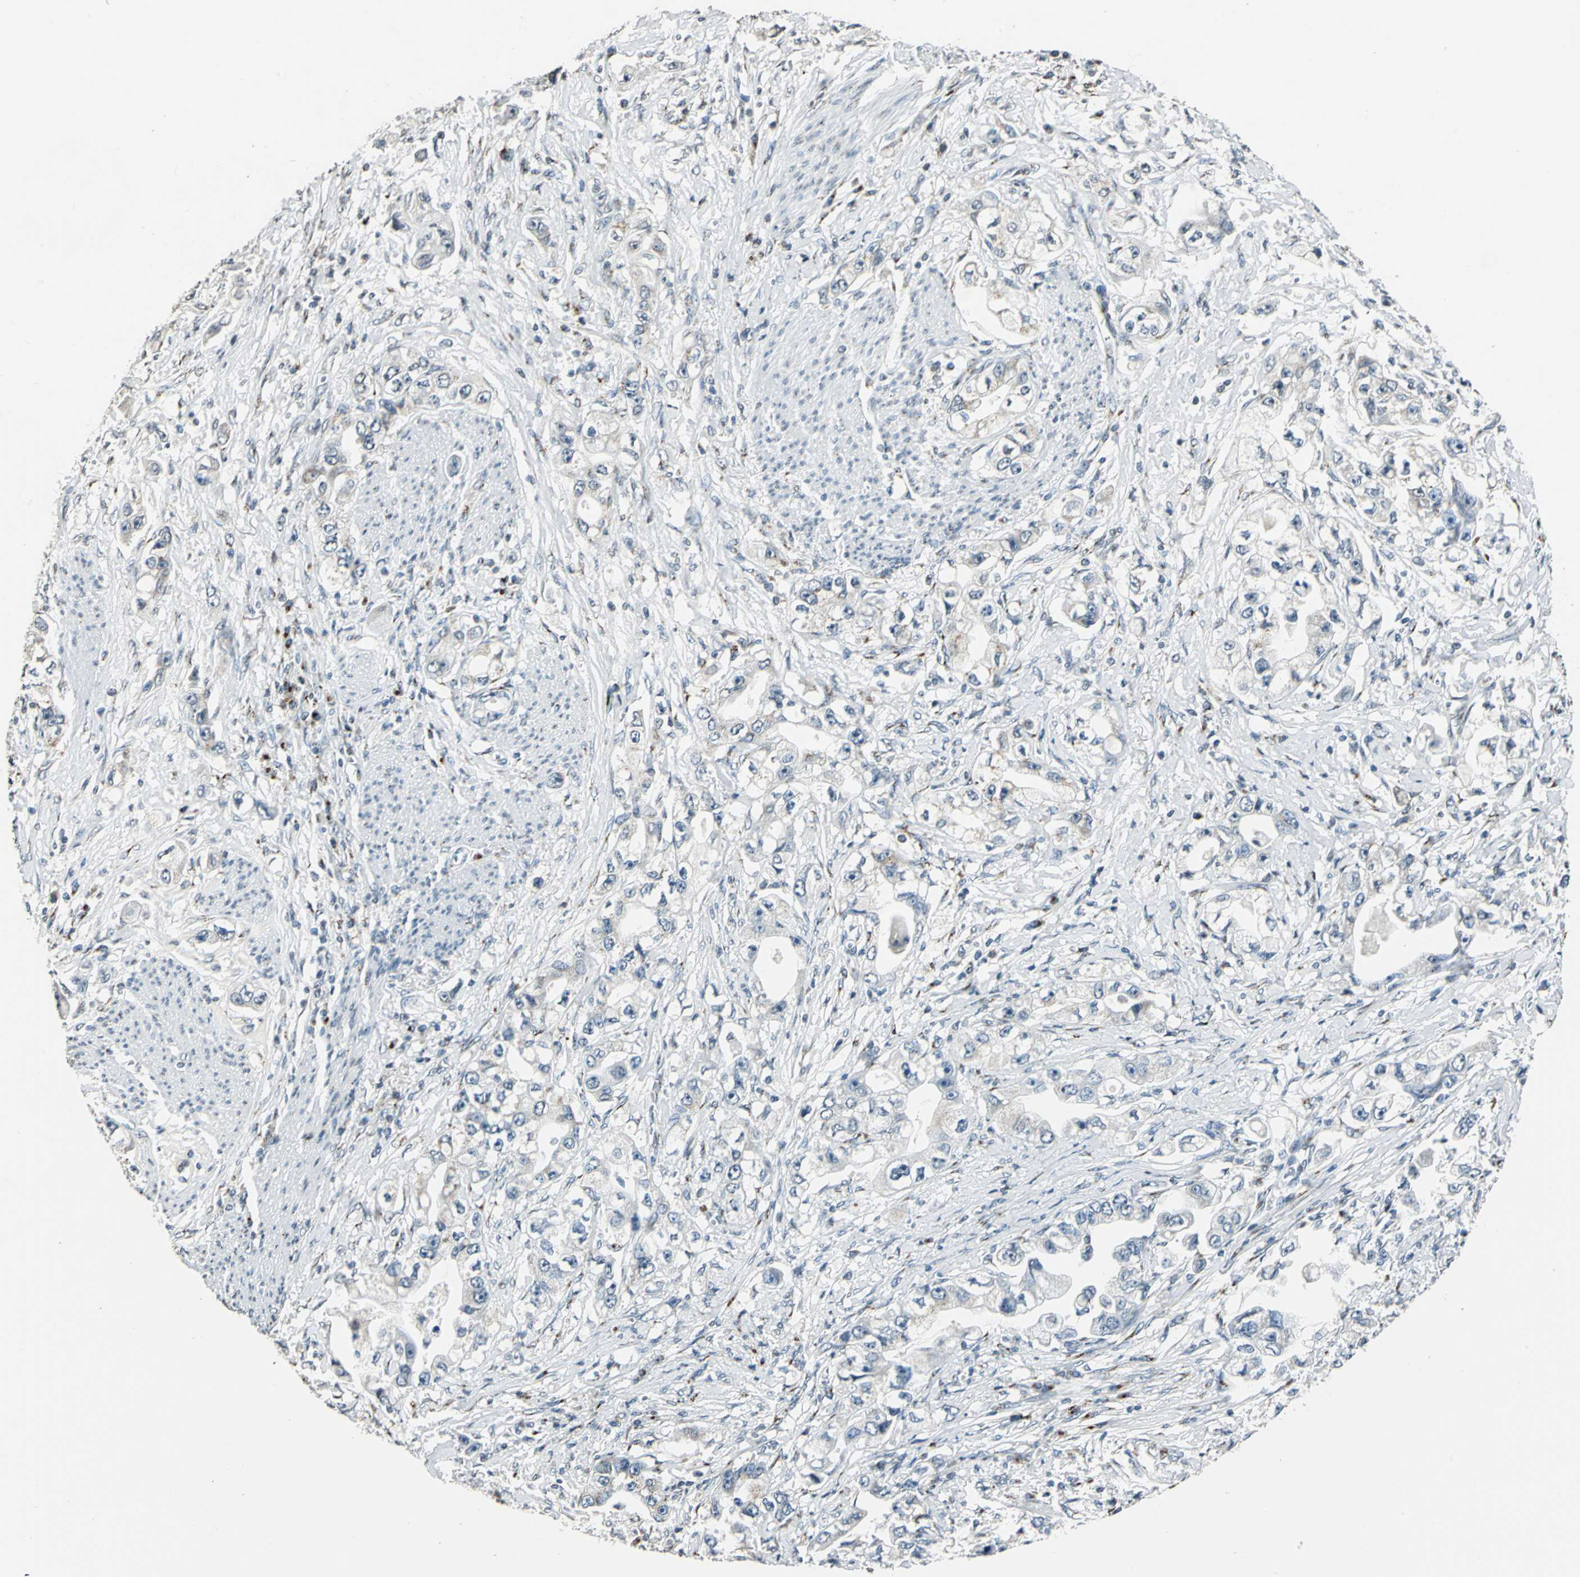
{"staining": {"intensity": "weak", "quantity": "25%-75%", "location": "cytoplasmic/membranous"}, "tissue": "stomach cancer", "cell_type": "Tumor cells", "image_type": "cancer", "snomed": [{"axis": "morphology", "description": "Adenocarcinoma, NOS"}, {"axis": "topography", "description": "Stomach, lower"}], "caption": "Tumor cells demonstrate weak cytoplasmic/membranous staining in about 25%-75% of cells in adenocarcinoma (stomach). Nuclei are stained in blue.", "gene": "TMEM115", "patient": {"sex": "female", "age": 93}}